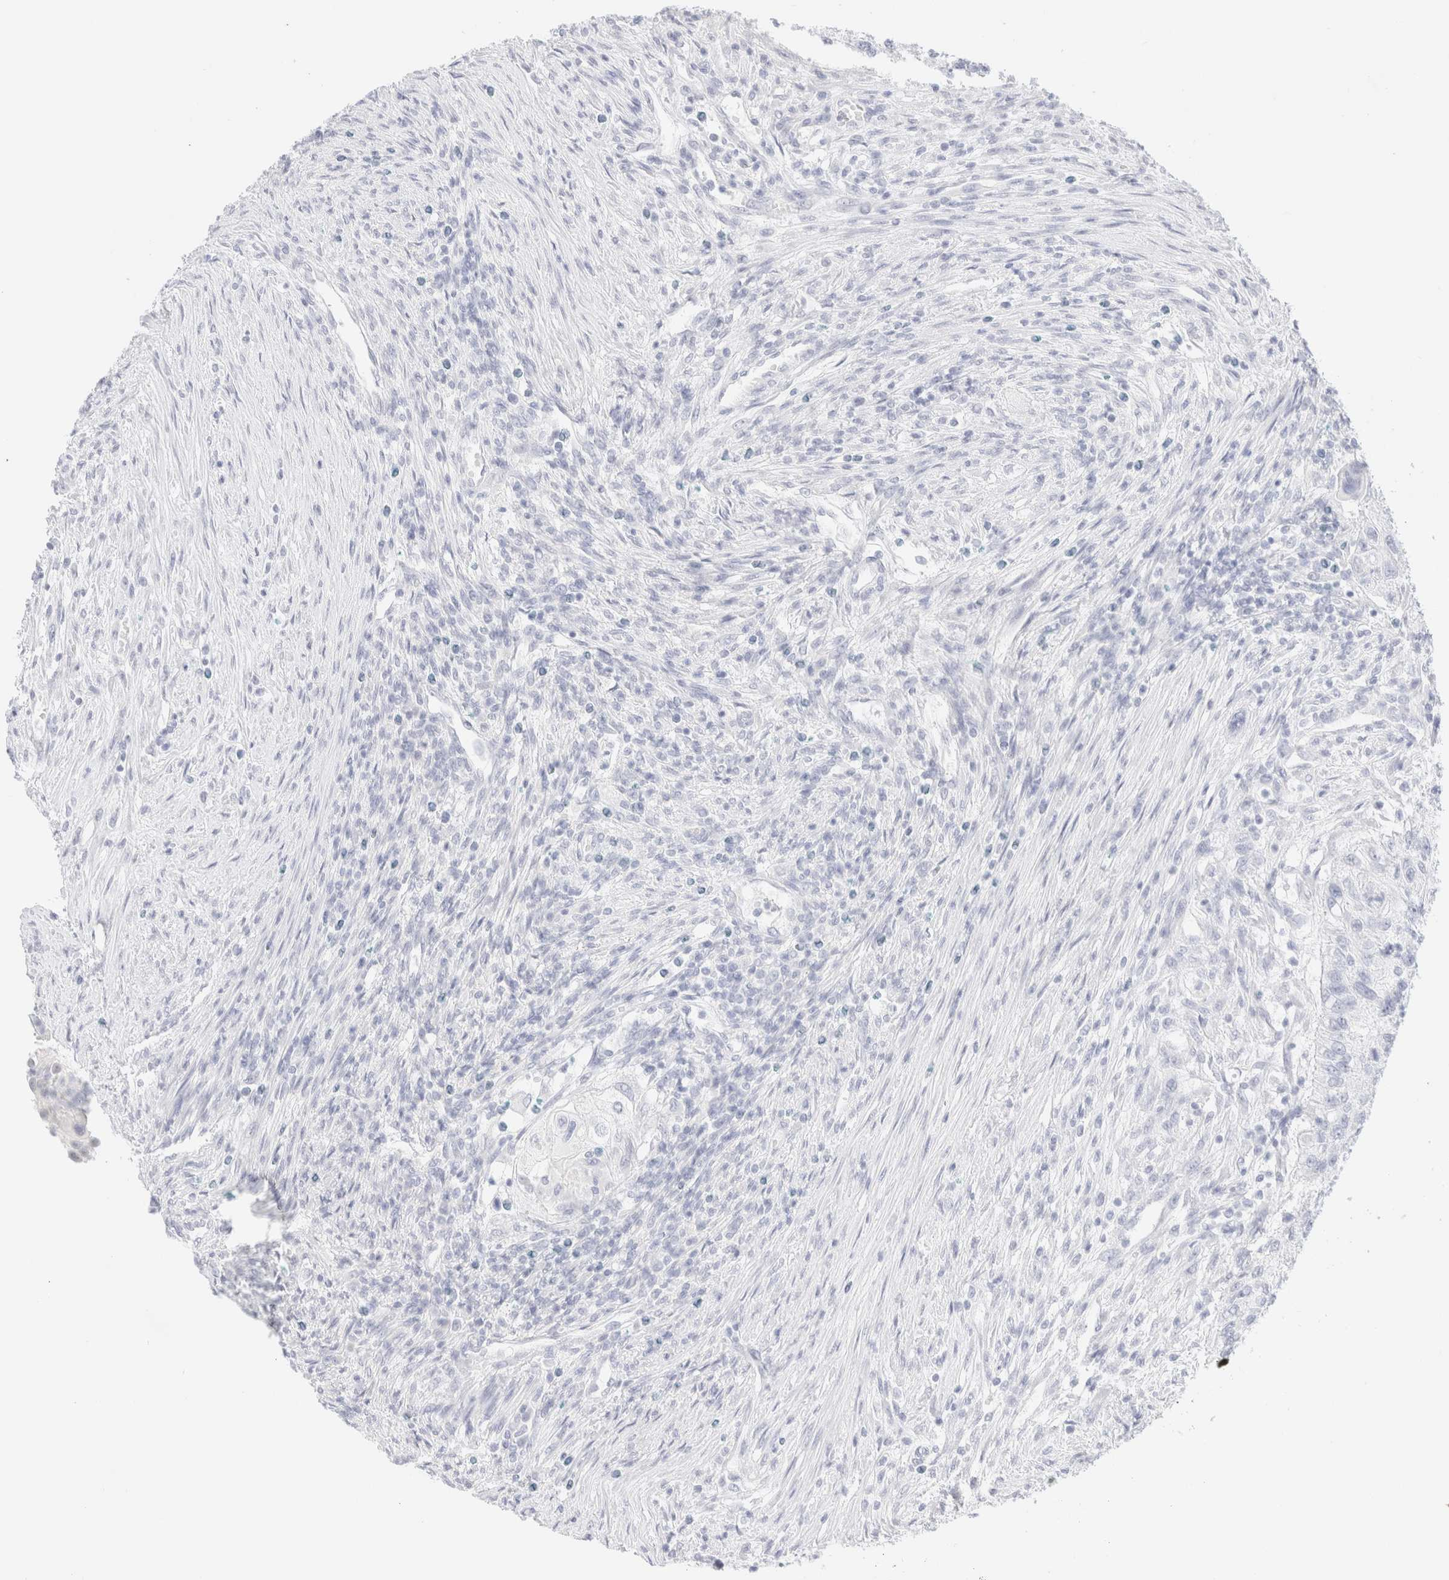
{"staining": {"intensity": "negative", "quantity": "none", "location": "none"}, "tissue": "urothelial cancer", "cell_type": "Tumor cells", "image_type": "cancer", "snomed": [{"axis": "morphology", "description": "Urothelial carcinoma, High grade"}, {"axis": "topography", "description": "Urinary bladder"}], "caption": "Urothelial cancer was stained to show a protein in brown. There is no significant expression in tumor cells.", "gene": "KRT15", "patient": {"sex": "female", "age": 60}}